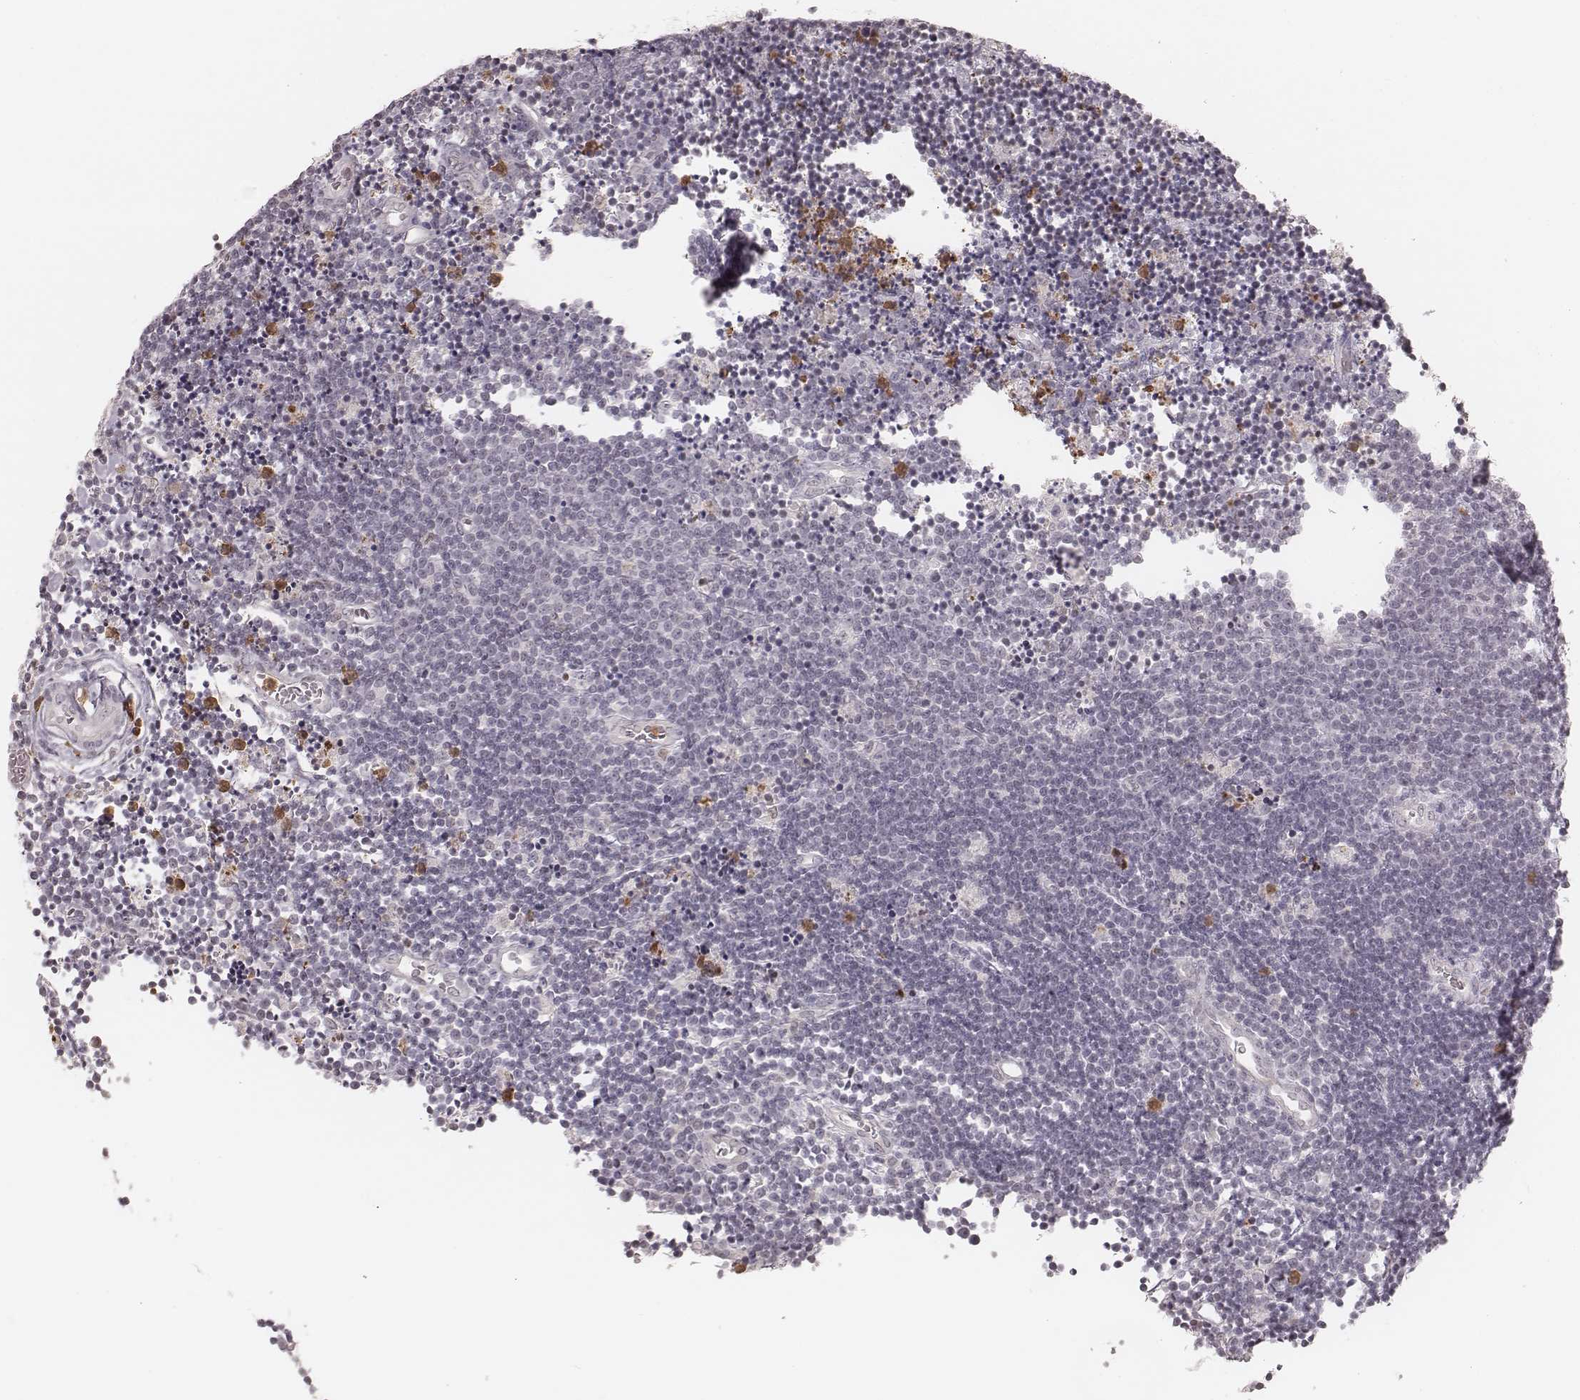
{"staining": {"intensity": "negative", "quantity": "none", "location": "none"}, "tissue": "lymphoma", "cell_type": "Tumor cells", "image_type": "cancer", "snomed": [{"axis": "morphology", "description": "Malignant lymphoma, non-Hodgkin's type, Low grade"}, {"axis": "topography", "description": "Brain"}], "caption": "This is a micrograph of immunohistochemistry staining of malignant lymphoma, non-Hodgkin's type (low-grade), which shows no staining in tumor cells.", "gene": "KITLG", "patient": {"sex": "female", "age": 66}}